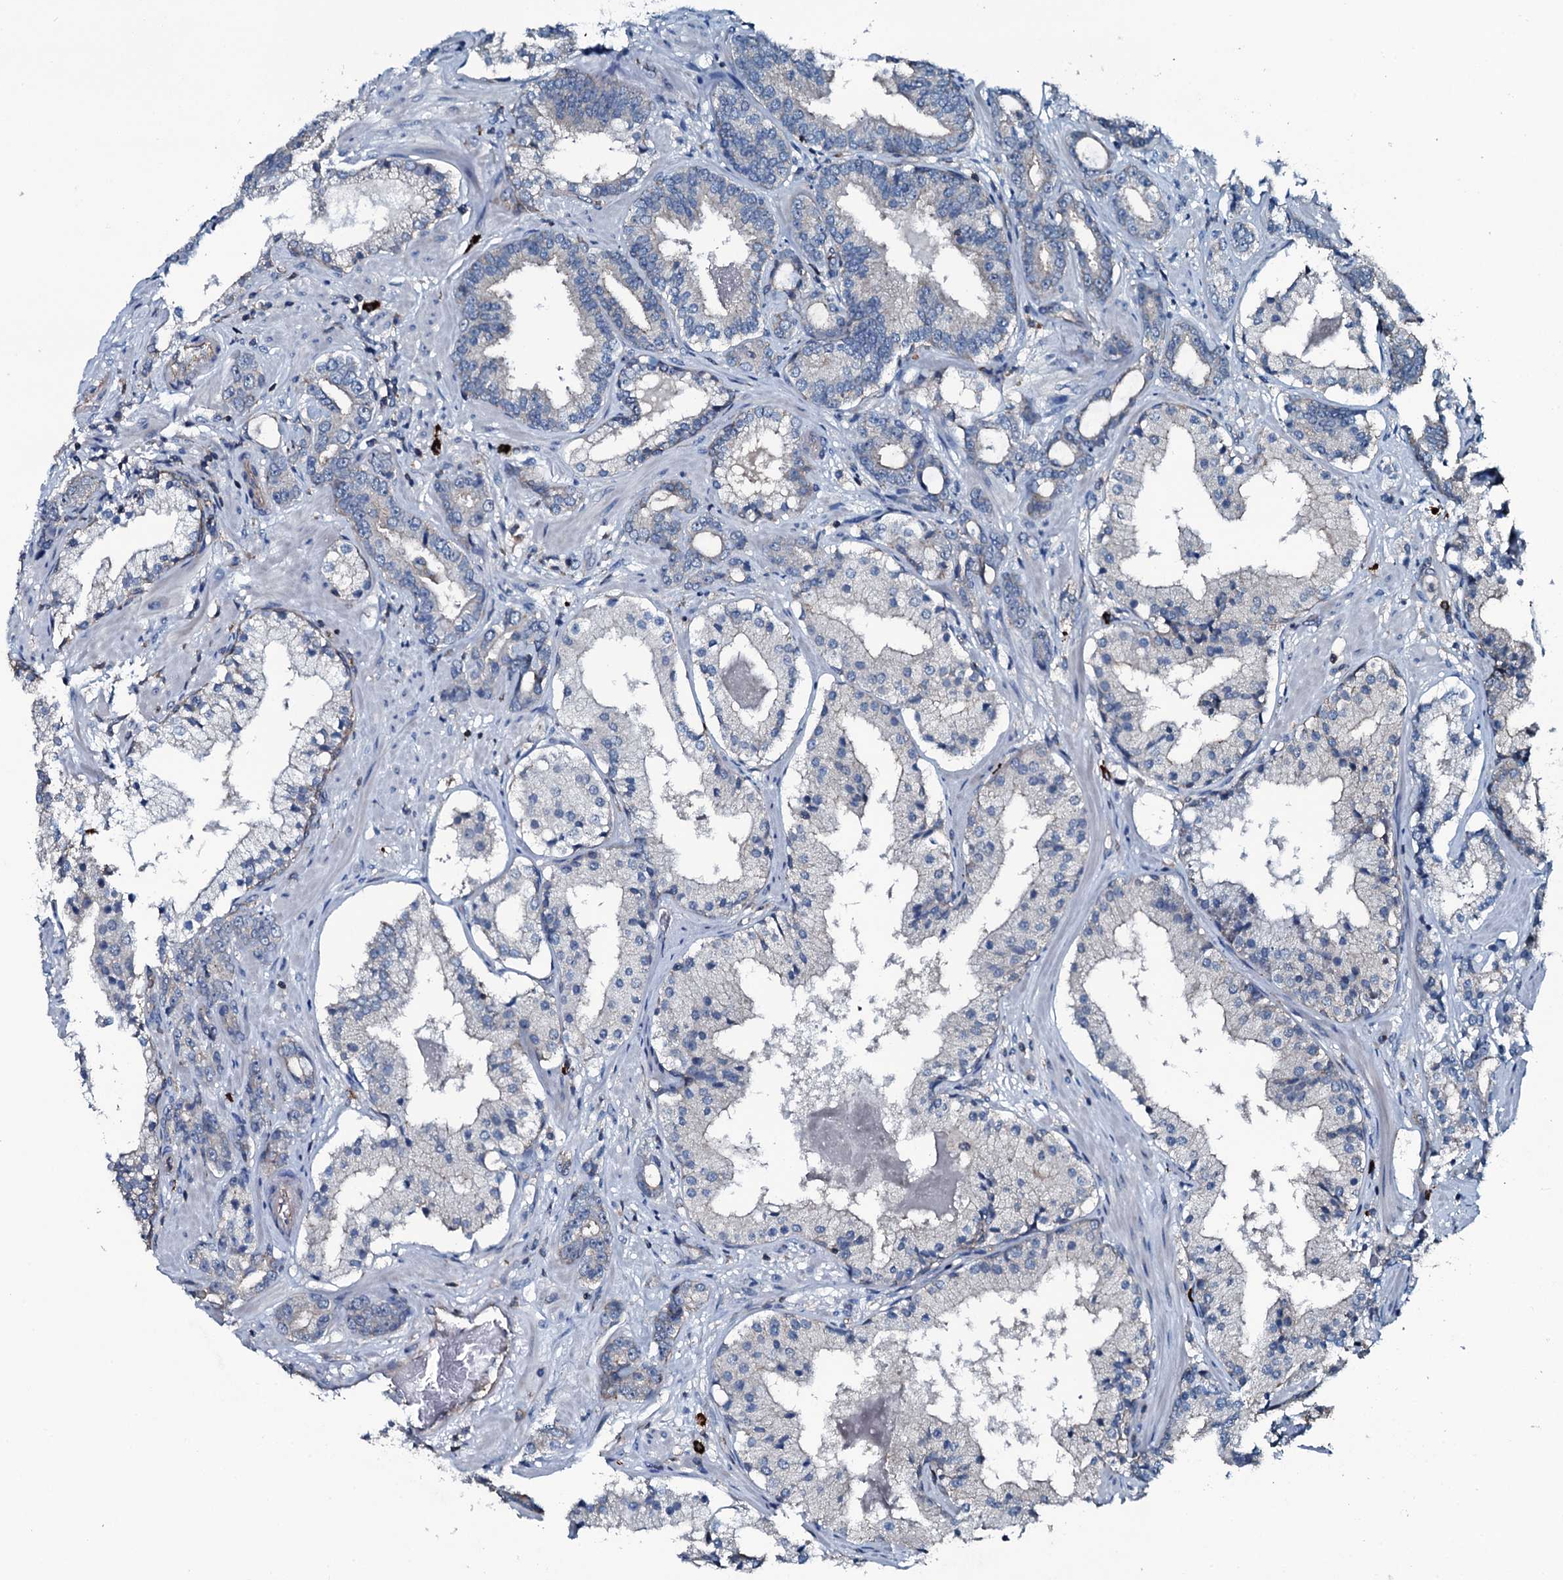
{"staining": {"intensity": "negative", "quantity": "none", "location": "none"}, "tissue": "prostate cancer", "cell_type": "Tumor cells", "image_type": "cancer", "snomed": [{"axis": "morphology", "description": "Adenocarcinoma, High grade"}, {"axis": "topography", "description": "Prostate"}], "caption": "A histopathology image of prostate cancer stained for a protein demonstrates no brown staining in tumor cells.", "gene": "SLC25A38", "patient": {"sex": "male", "age": 58}}